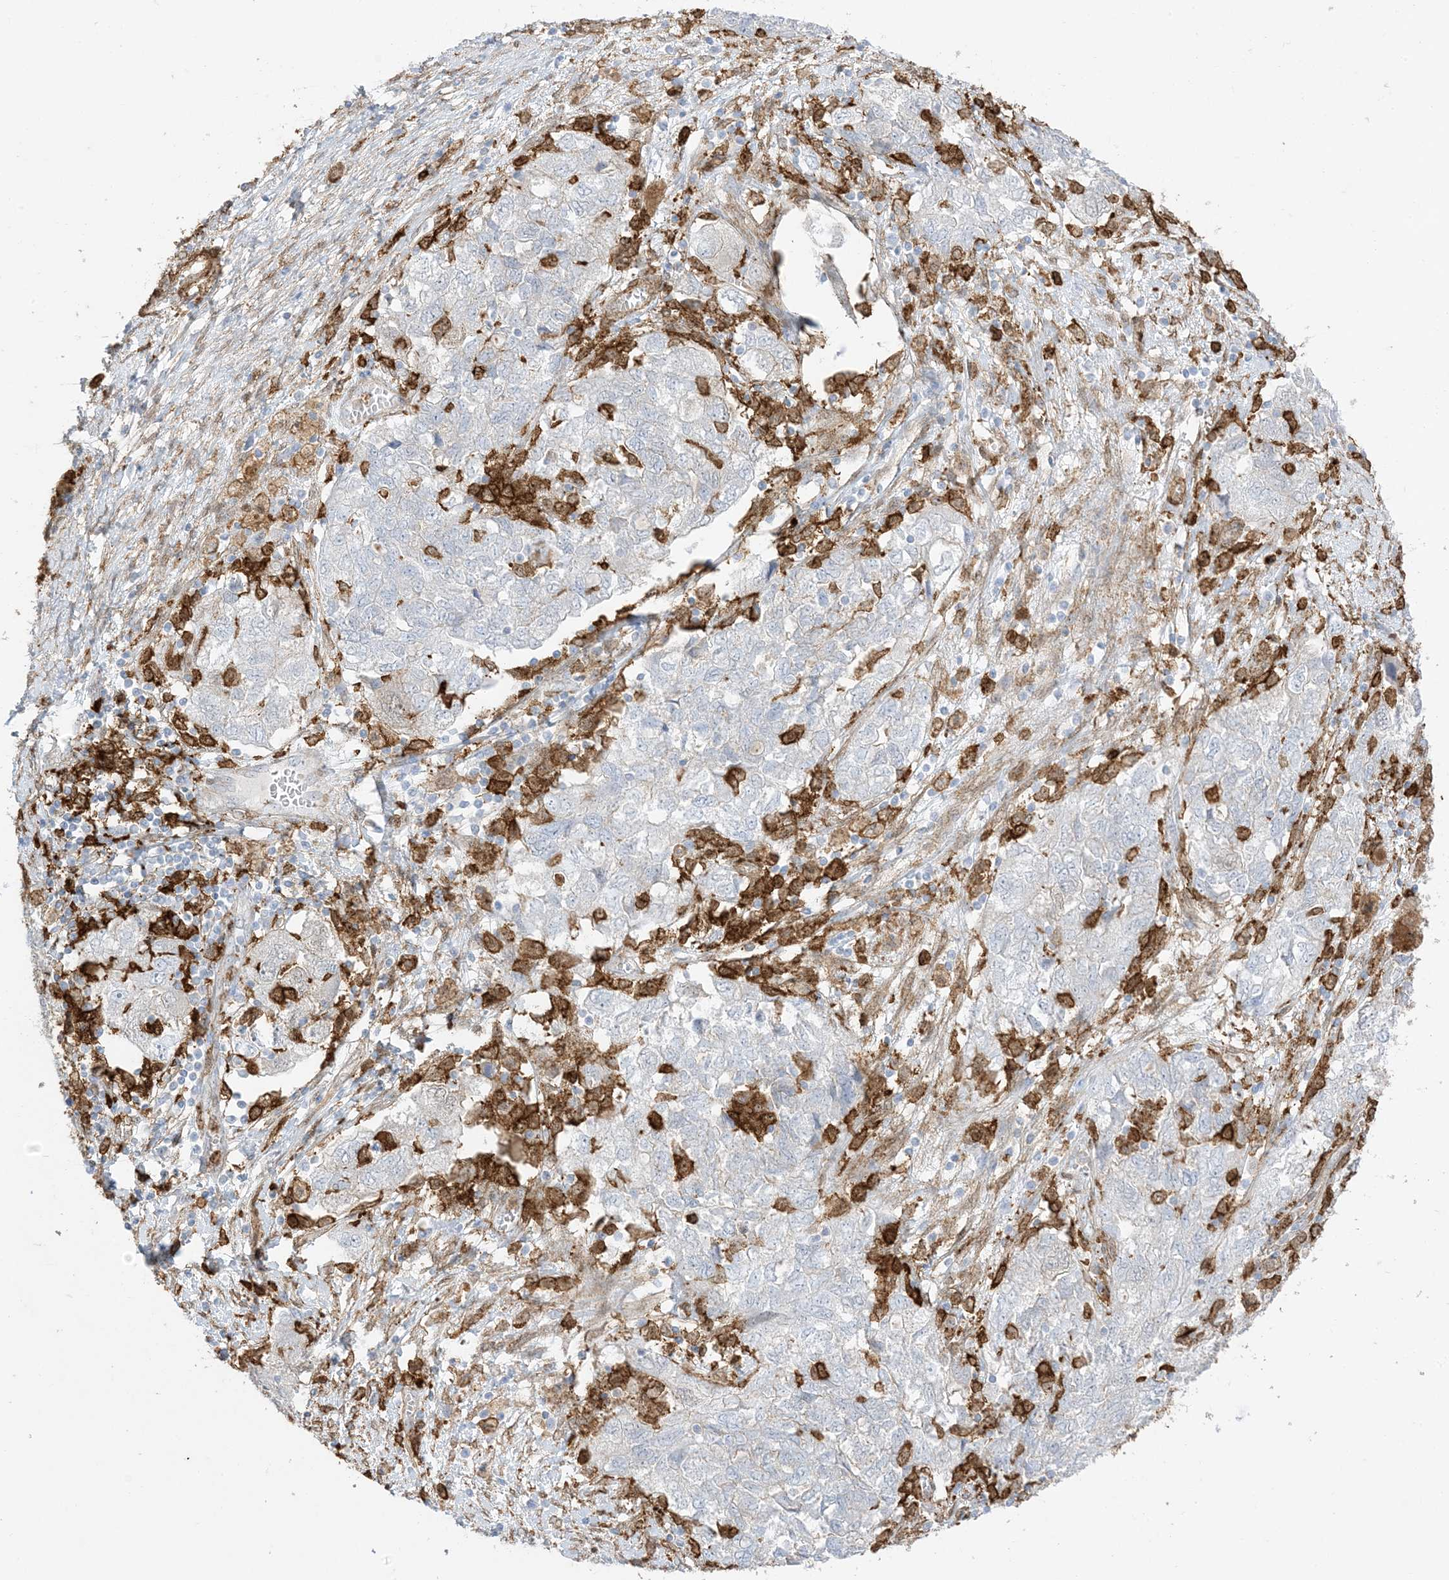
{"staining": {"intensity": "negative", "quantity": "none", "location": "none"}, "tissue": "ovarian cancer", "cell_type": "Tumor cells", "image_type": "cancer", "snomed": [{"axis": "morphology", "description": "Carcinoma, NOS"}, {"axis": "morphology", "description": "Cystadenocarcinoma, serous, NOS"}, {"axis": "topography", "description": "Ovary"}], "caption": "The IHC histopathology image has no significant positivity in tumor cells of ovarian cancer tissue.", "gene": "GSN", "patient": {"sex": "female", "age": 69}}